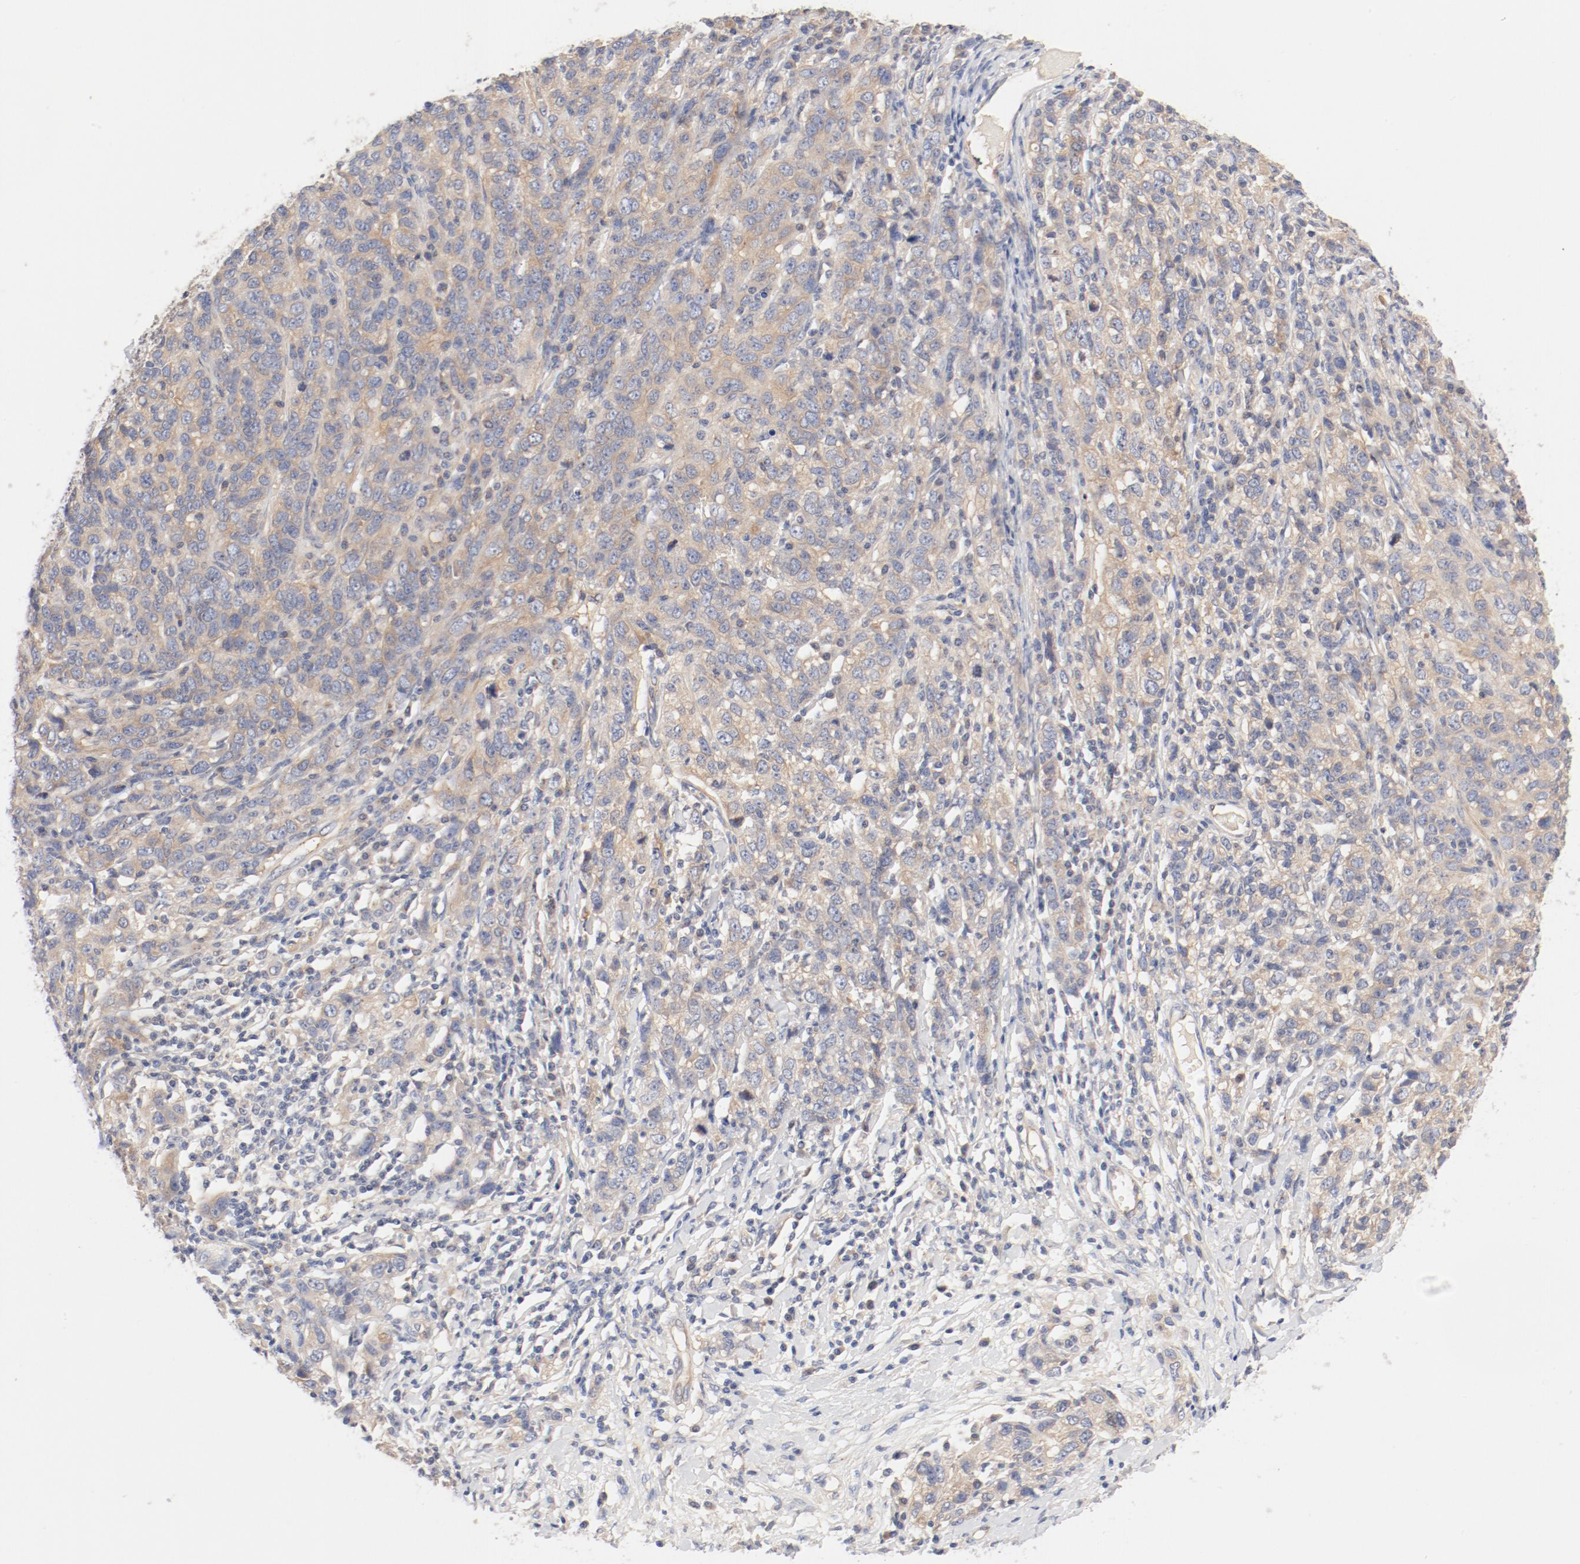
{"staining": {"intensity": "weak", "quantity": ">75%", "location": "cytoplasmic/membranous"}, "tissue": "ovarian cancer", "cell_type": "Tumor cells", "image_type": "cancer", "snomed": [{"axis": "morphology", "description": "Cystadenocarcinoma, serous, NOS"}, {"axis": "topography", "description": "Ovary"}], "caption": "Ovarian serous cystadenocarcinoma stained with a protein marker shows weak staining in tumor cells.", "gene": "DYNC1H1", "patient": {"sex": "female", "age": 71}}